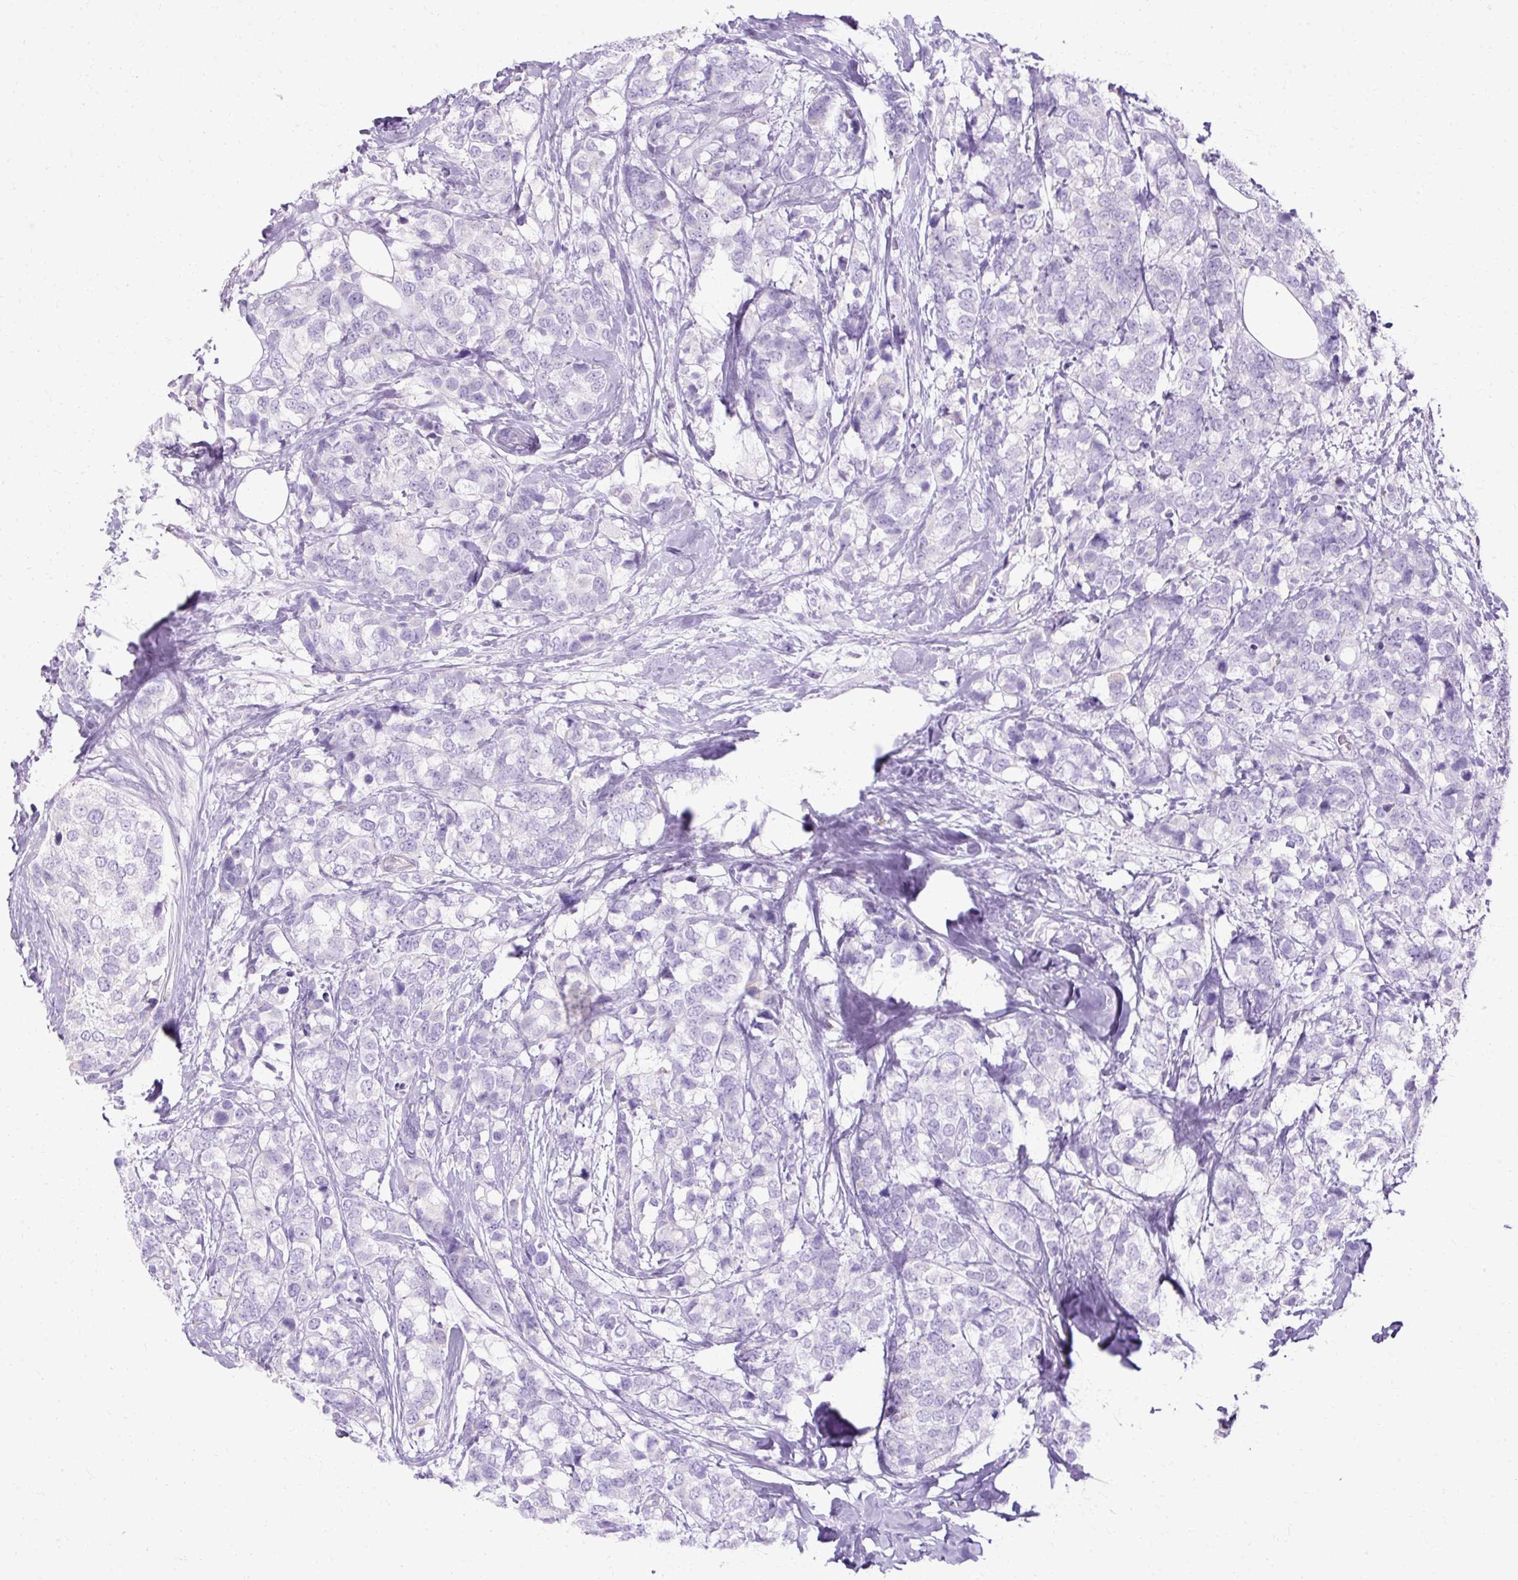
{"staining": {"intensity": "negative", "quantity": "none", "location": "none"}, "tissue": "breast cancer", "cell_type": "Tumor cells", "image_type": "cancer", "snomed": [{"axis": "morphology", "description": "Lobular carcinoma"}, {"axis": "topography", "description": "Breast"}], "caption": "High power microscopy micrograph of an immunohistochemistry (IHC) image of breast cancer (lobular carcinoma), revealing no significant expression in tumor cells.", "gene": "HSD11B1", "patient": {"sex": "female", "age": 59}}